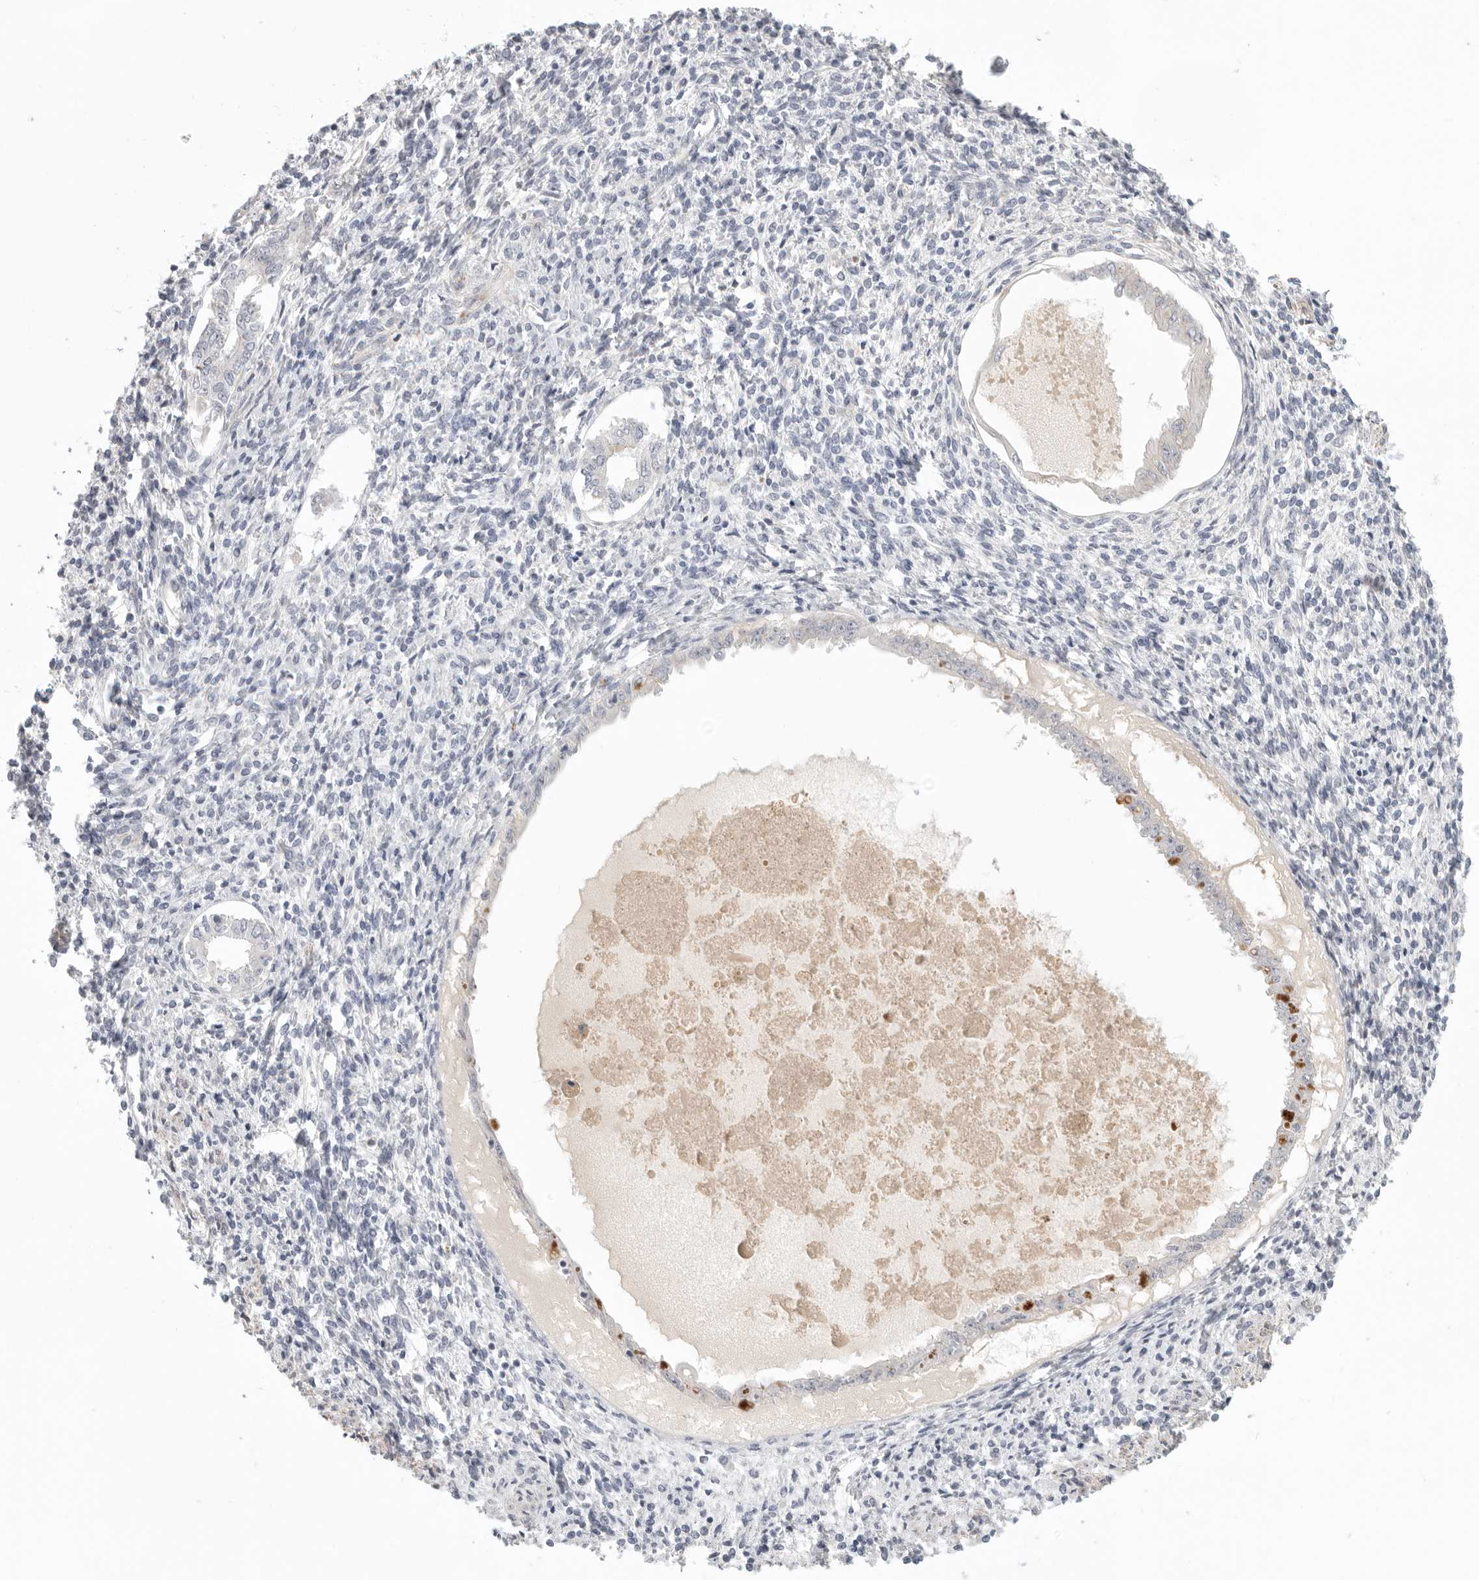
{"staining": {"intensity": "negative", "quantity": "none", "location": "none"}, "tissue": "endometrium", "cell_type": "Cells in endometrial stroma", "image_type": "normal", "snomed": [{"axis": "morphology", "description": "Normal tissue, NOS"}, {"axis": "topography", "description": "Endometrium"}], "caption": "IHC of benign endometrium reveals no staining in cells in endometrial stroma. (Immunohistochemistry, brightfield microscopy, high magnification).", "gene": "STAB2", "patient": {"sex": "female", "age": 66}}